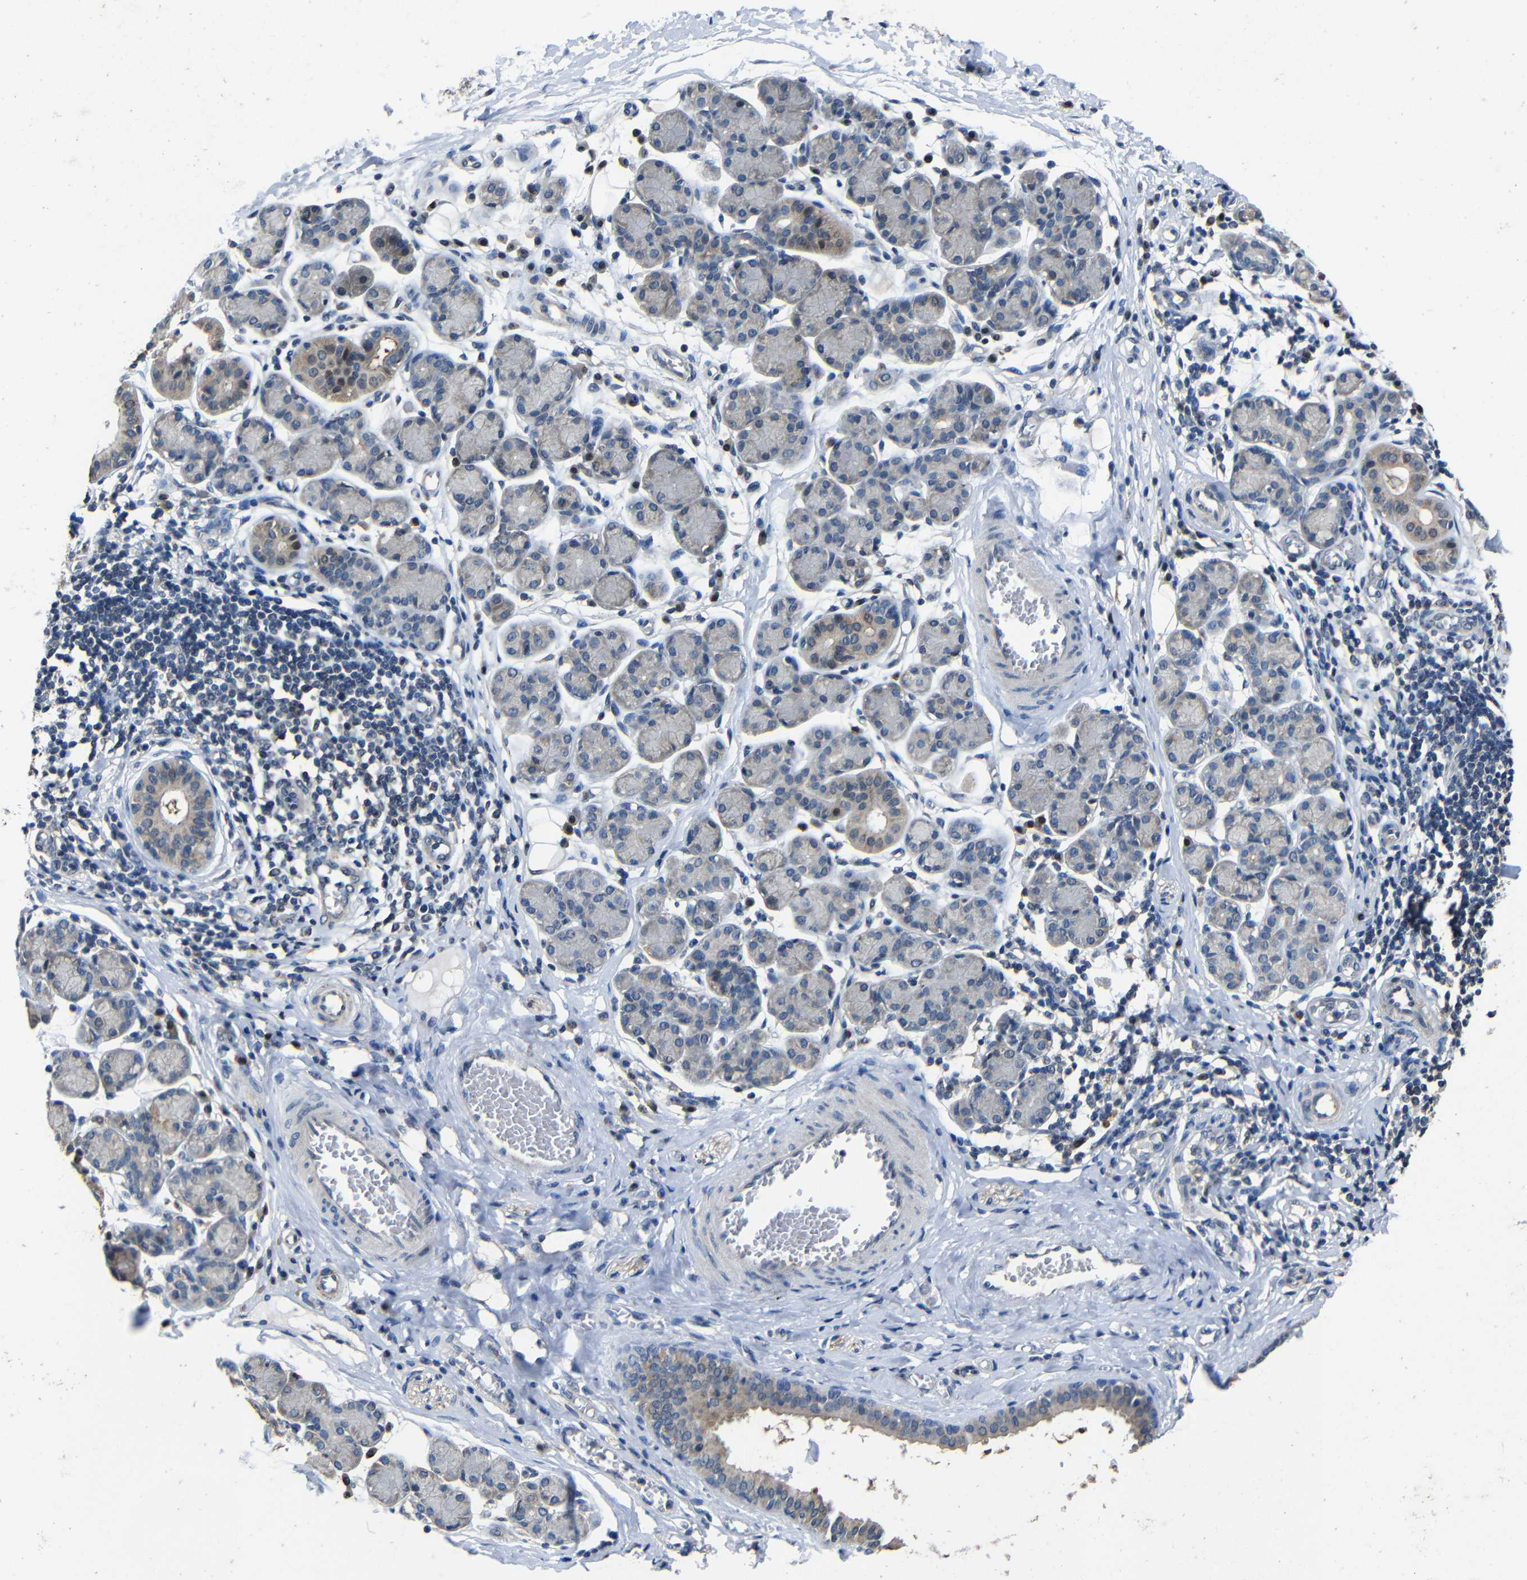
{"staining": {"intensity": "weak", "quantity": "<25%", "location": "cytoplasmic/membranous"}, "tissue": "salivary gland", "cell_type": "Glandular cells", "image_type": "normal", "snomed": [{"axis": "morphology", "description": "Normal tissue, NOS"}, {"axis": "morphology", "description": "Inflammation, NOS"}, {"axis": "topography", "description": "Lymph node"}, {"axis": "topography", "description": "Salivary gland"}], "caption": "Immunohistochemistry histopathology image of benign human salivary gland stained for a protein (brown), which displays no positivity in glandular cells. (DAB immunohistochemistry (IHC) visualized using brightfield microscopy, high magnification).", "gene": "C6orf89", "patient": {"sex": "male", "age": 3}}